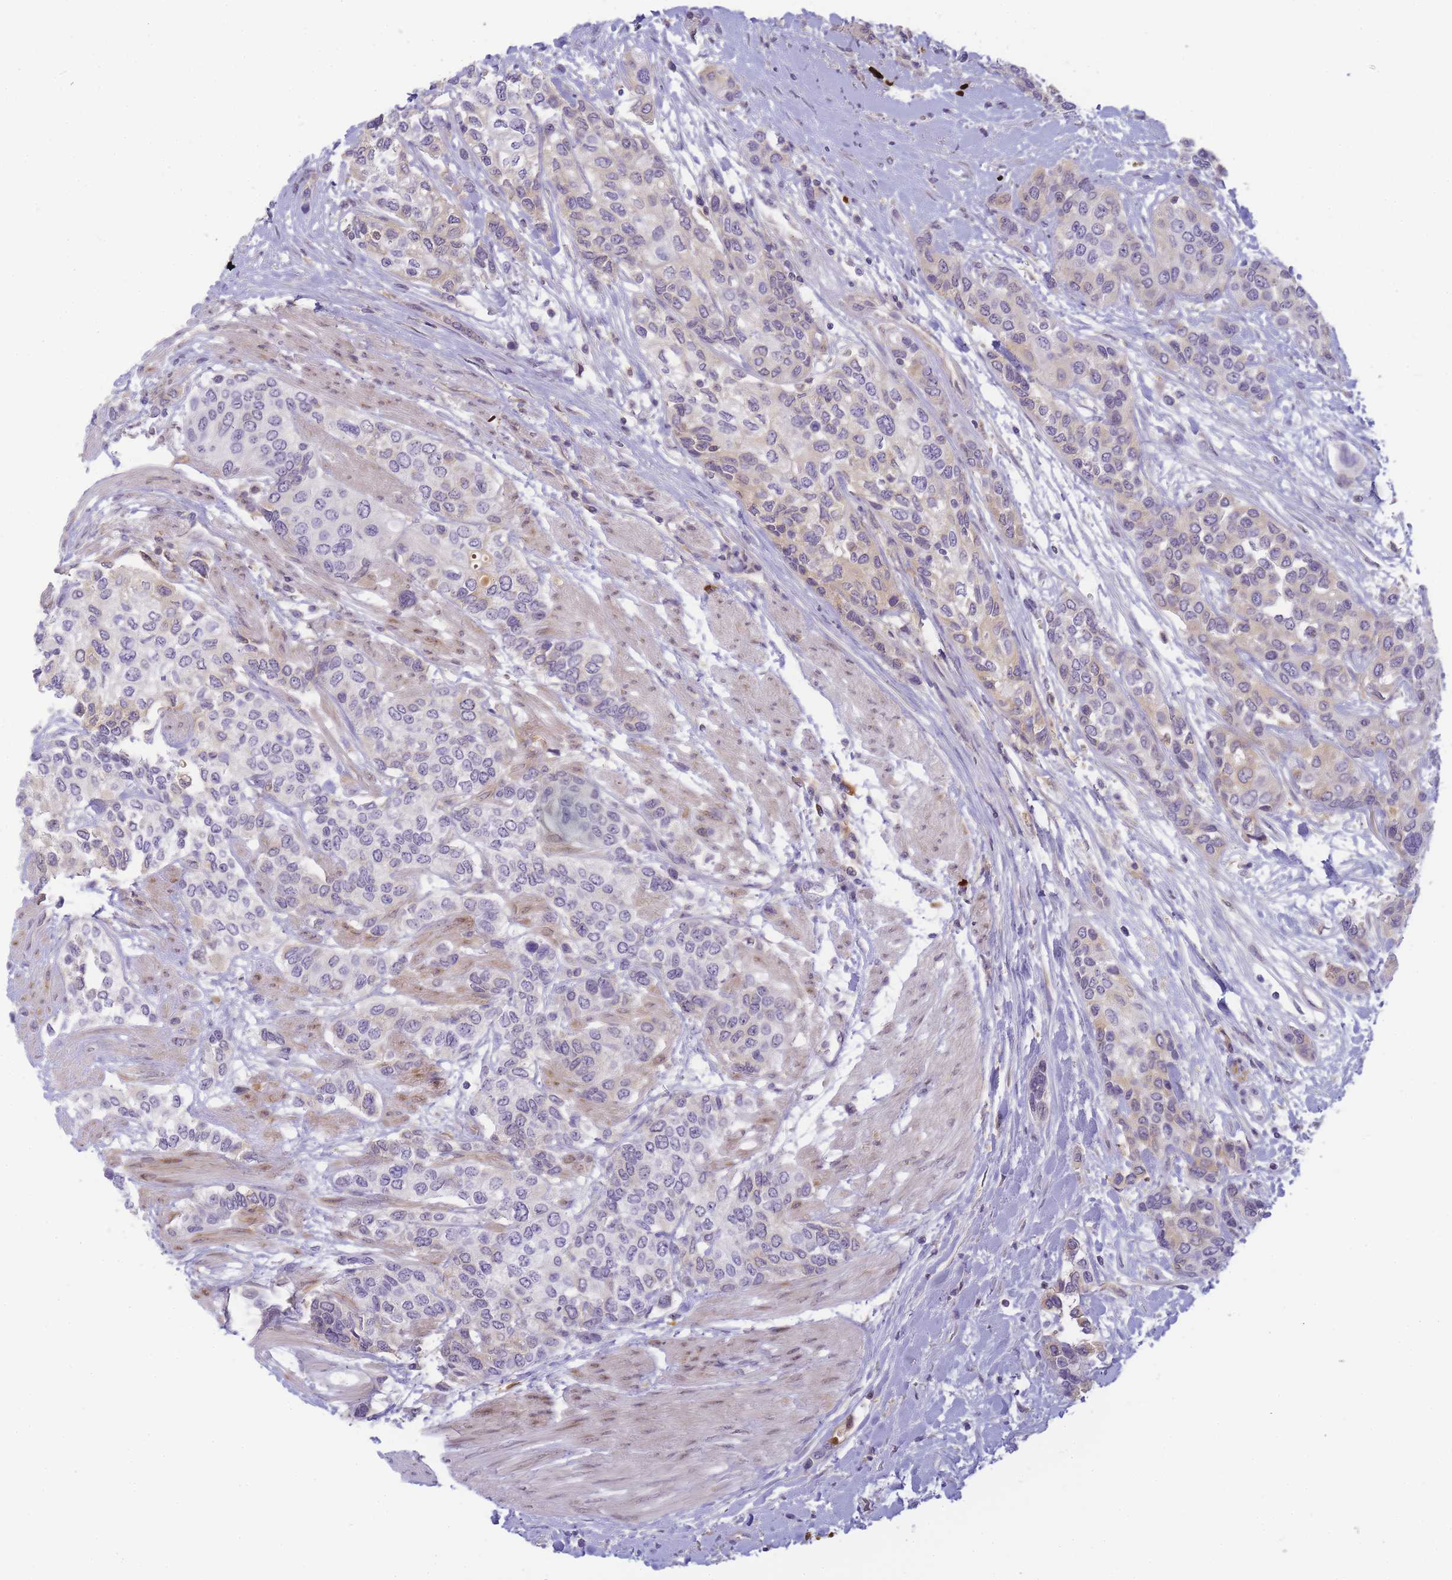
{"staining": {"intensity": "negative", "quantity": "none", "location": "none"}, "tissue": "urothelial cancer", "cell_type": "Tumor cells", "image_type": "cancer", "snomed": [{"axis": "morphology", "description": "Normal tissue, NOS"}, {"axis": "morphology", "description": "Urothelial carcinoma, High grade"}, {"axis": "topography", "description": "Vascular tissue"}, {"axis": "topography", "description": "Urinary bladder"}], "caption": "Immunohistochemistry micrograph of urothelial cancer stained for a protein (brown), which demonstrates no staining in tumor cells.", "gene": "RRAD", "patient": {"sex": "female", "age": 56}}